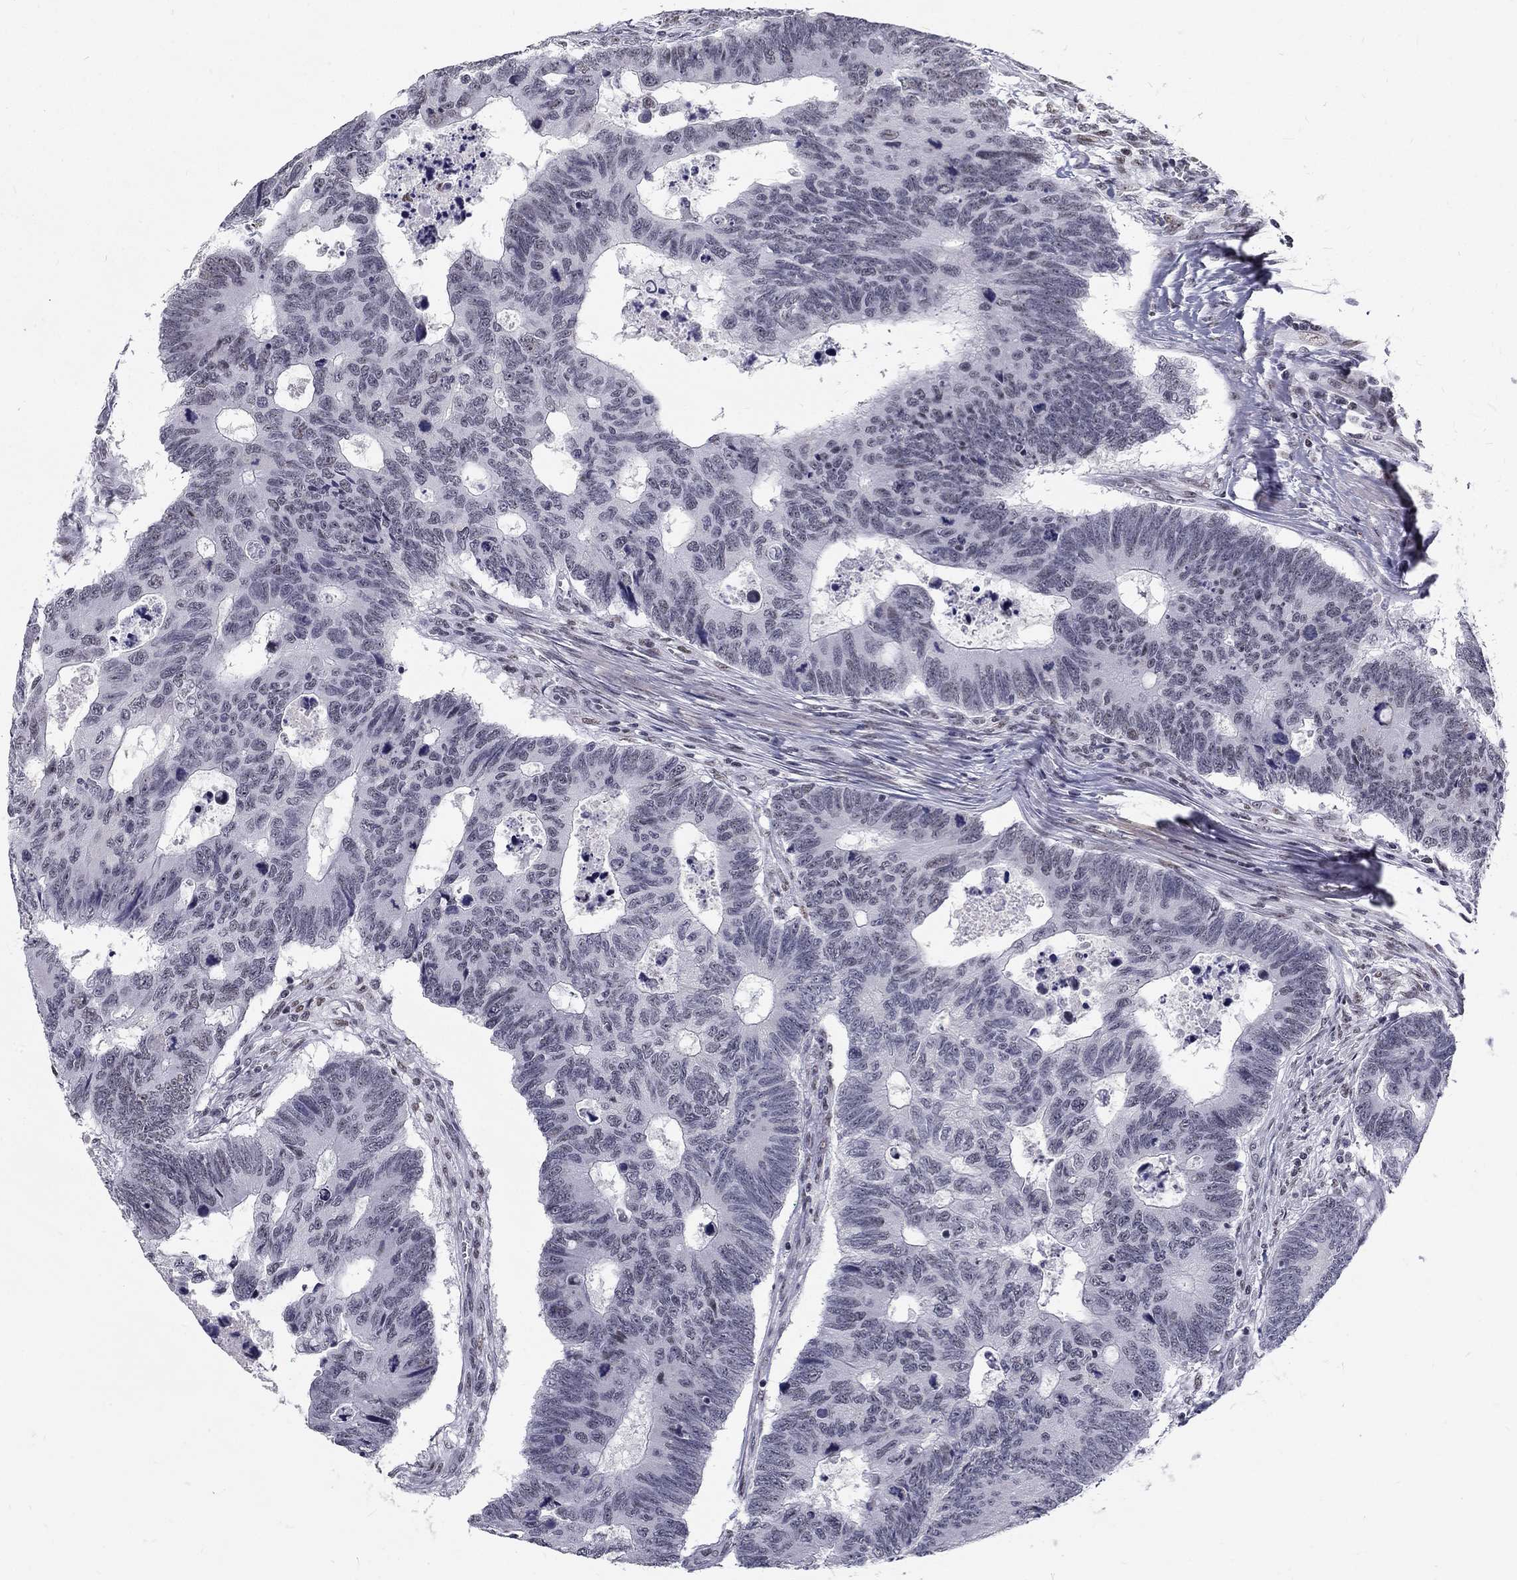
{"staining": {"intensity": "negative", "quantity": "none", "location": "none"}, "tissue": "colorectal cancer", "cell_type": "Tumor cells", "image_type": "cancer", "snomed": [{"axis": "morphology", "description": "Adenocarcinoma, NOS"}, {"axis": "topography", "description": "Colon"}], "caption": "Immunohistochemistry image of neoplastic tissue: human colorectal cancer (adenocarcinoma) stained with DAB demonstrates no significant protein expression in tumor cells.", "gene": "SNORC", "patient": {"sex": "female", "age": 77}}